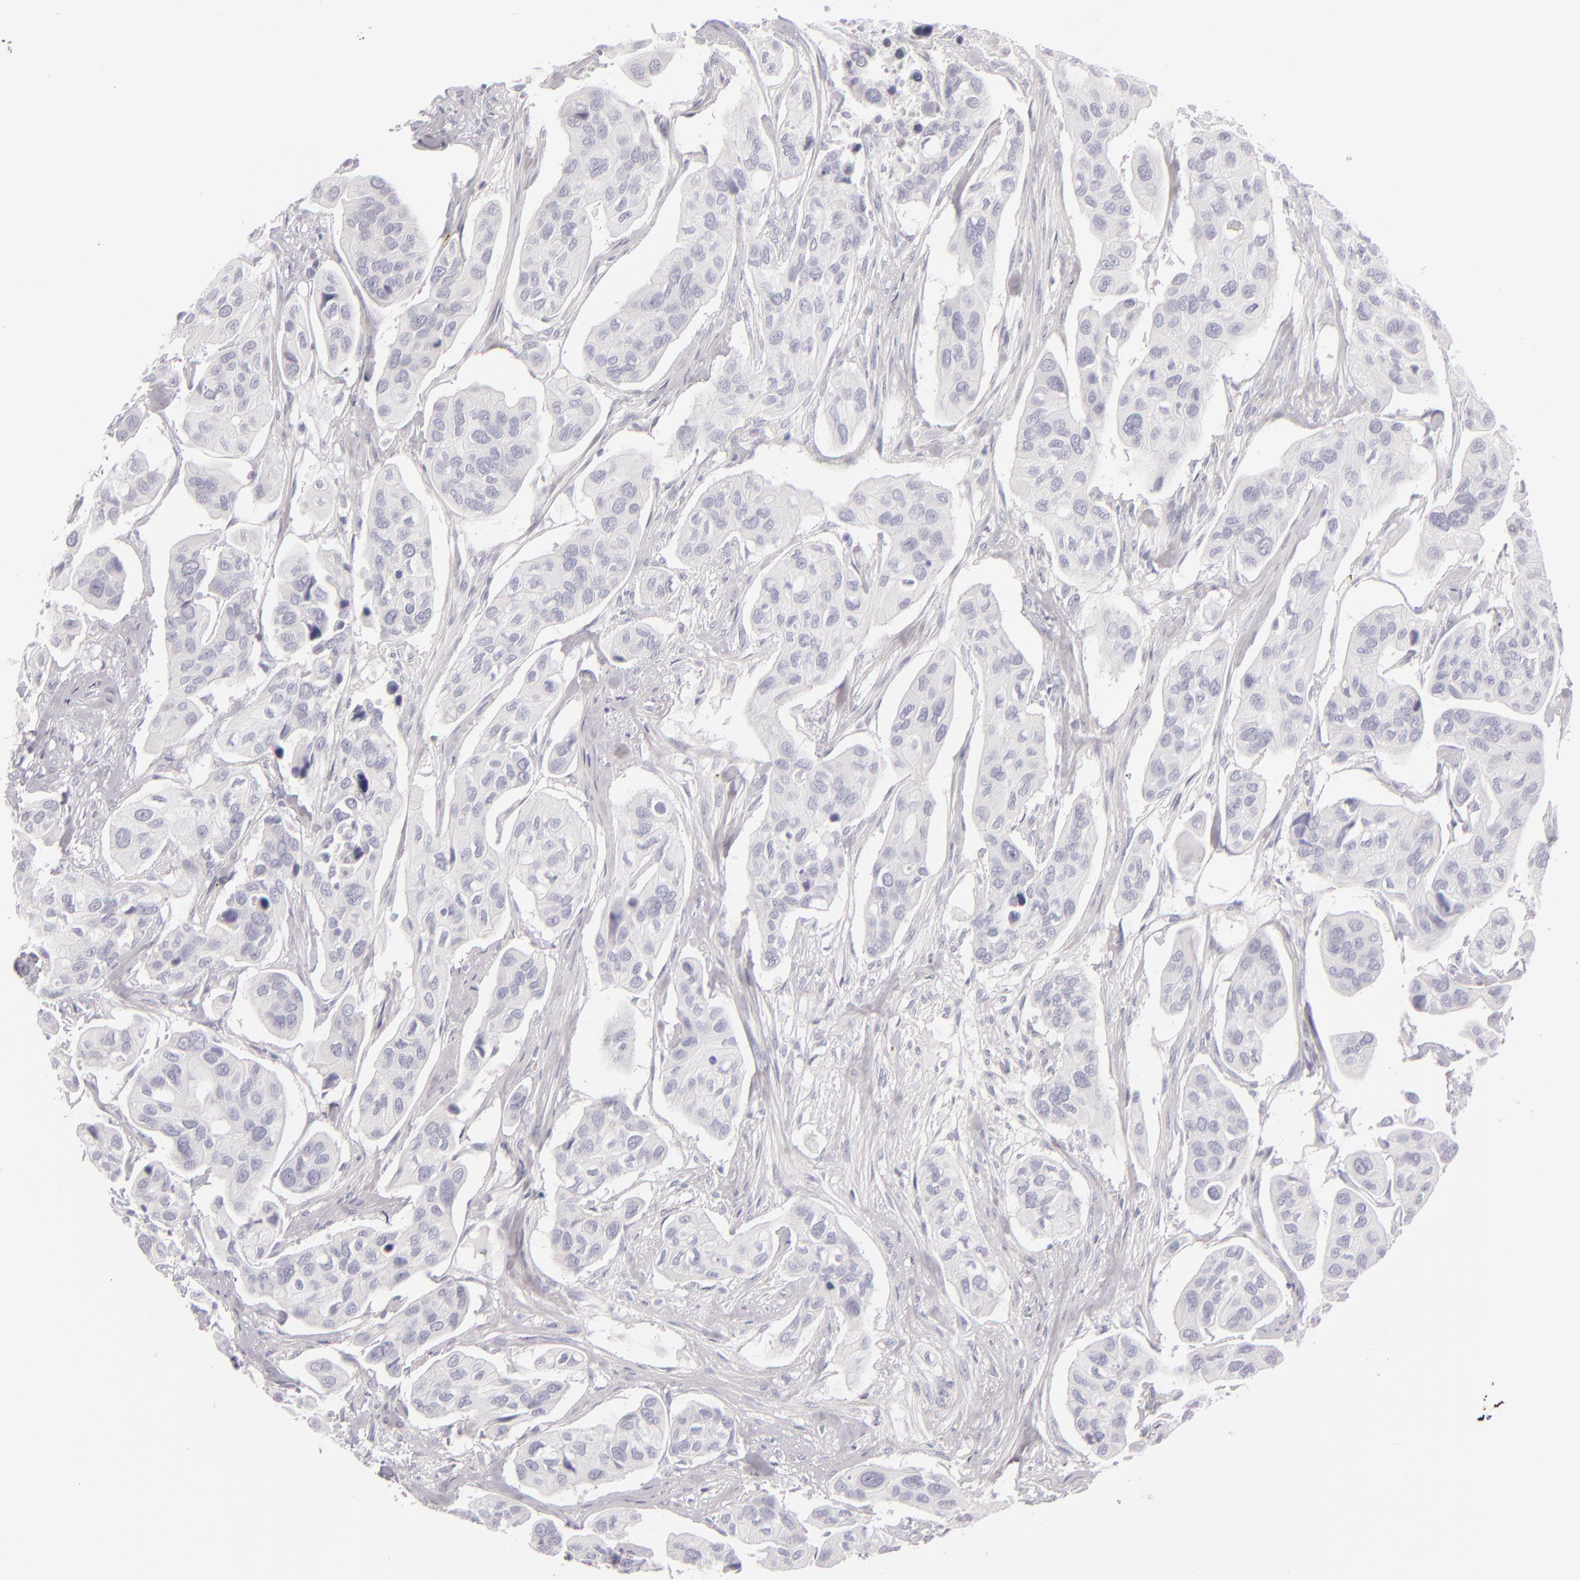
{"staining": {"intensity": "negative", "quantity": "none", "location": "none"}, "tissue": "urothelial cancer", "cell_type": "Tumor cells", "image_type": "cancer", "snomed": [{"axis": "morphology", "description": "Adenocarcinoma, NOS"}, {"axis": "topography", "description": "Urinary bladder"}], "caption": "Human urothelial cancer stained for a protein using immunohistochemistry displays no staining in tumor cells.", "gene": "CD207", "patient": {"sex": "male", "age": 61}}